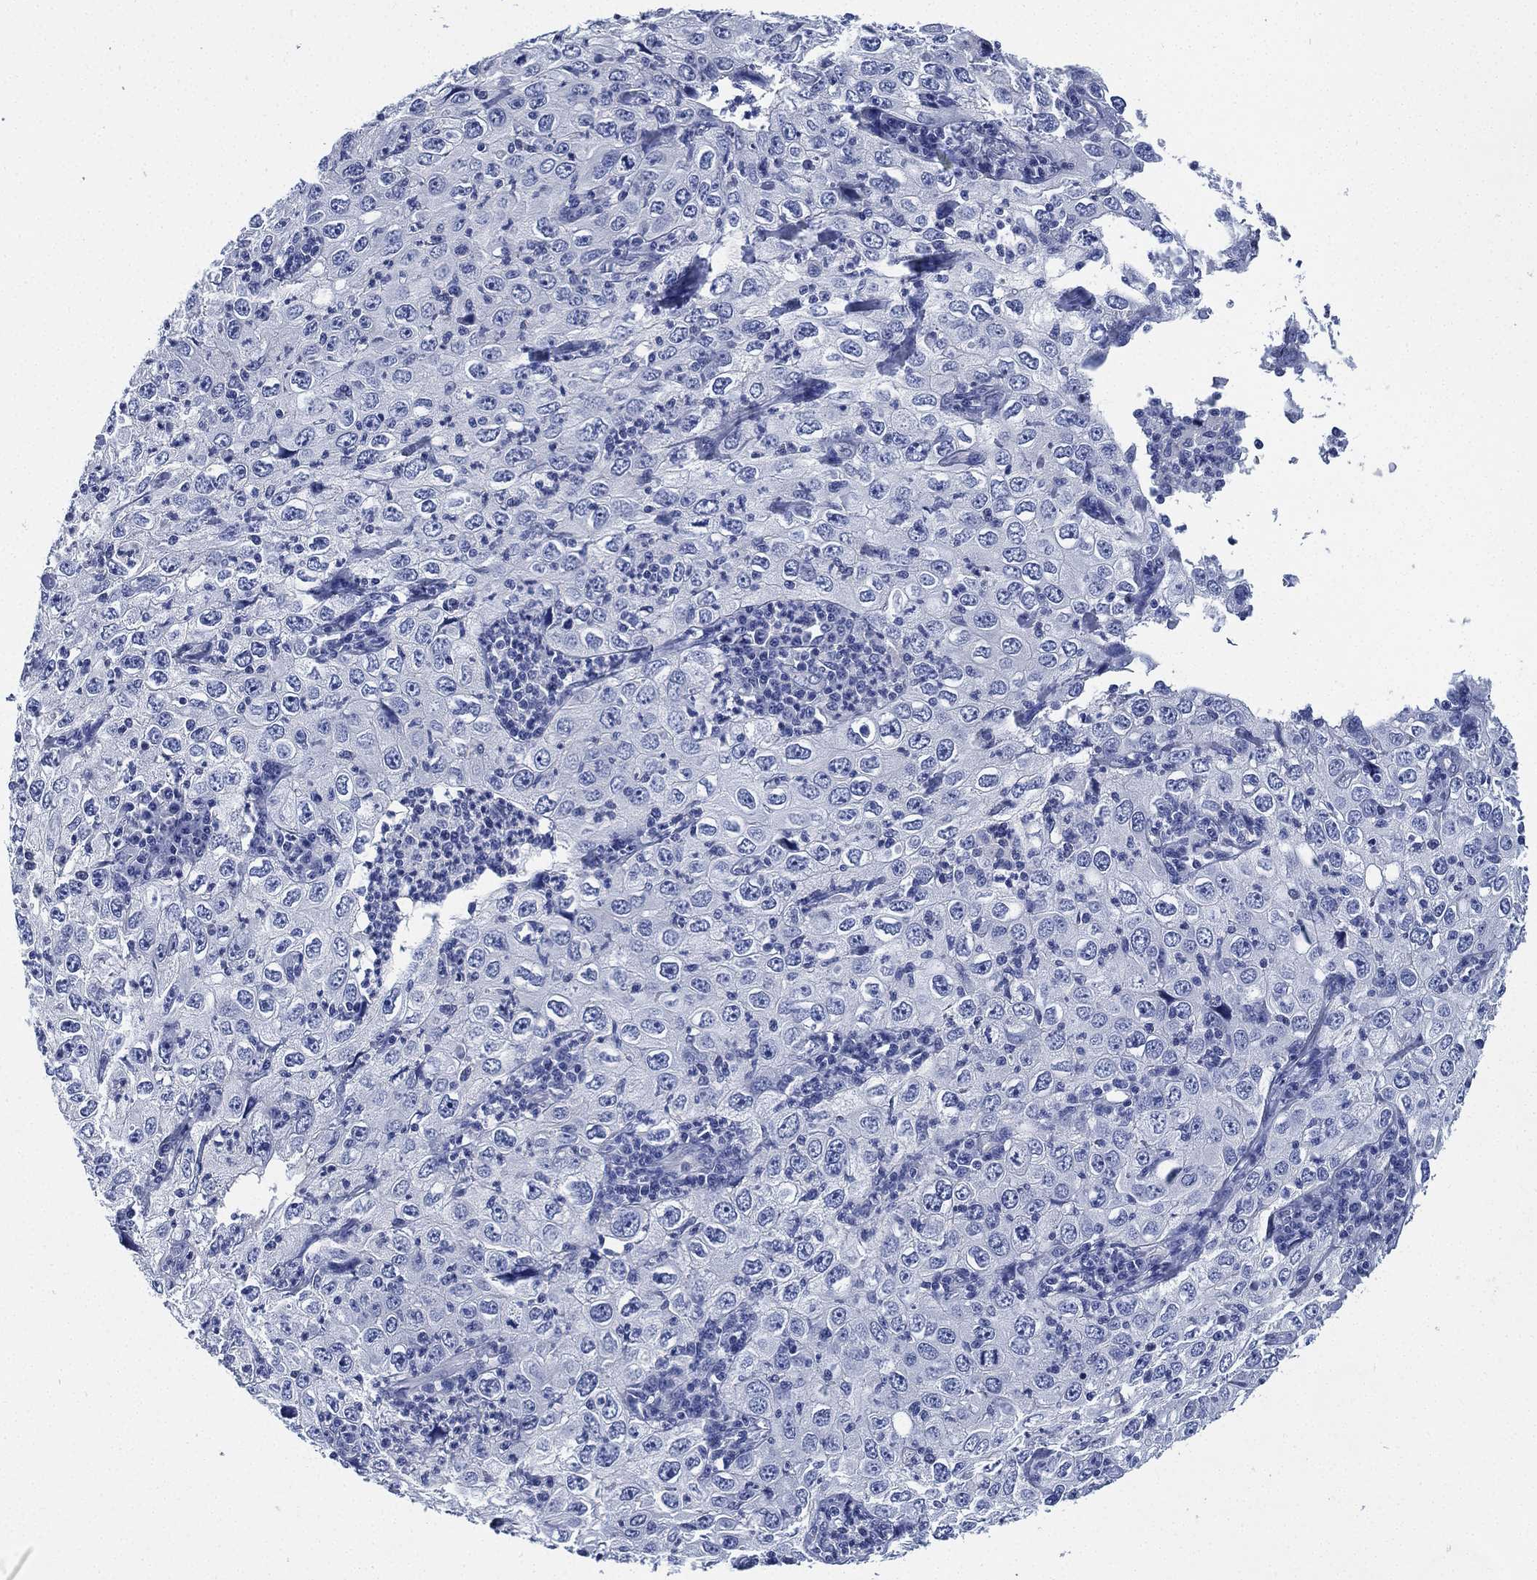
{"staining": {"intensity": "negative", "quantity": "none", "location": "none"}, "tissue": "cervical cancer", "cell_type": "Tumor cells", "image_type": "cancer", "snomed": [{"axis": "morphology", "description": "Squamous cell carcinoma, NOS"}, {"axis": "topography", "description": "Cervix"}], "caption": "This is an immunohistochemistry (IHC) image of squamous cell carcinoma (cervical). There is no expression in tumor cells.", "gene": "CCDC70", "patient": {"sex": "female", "age": 24}}